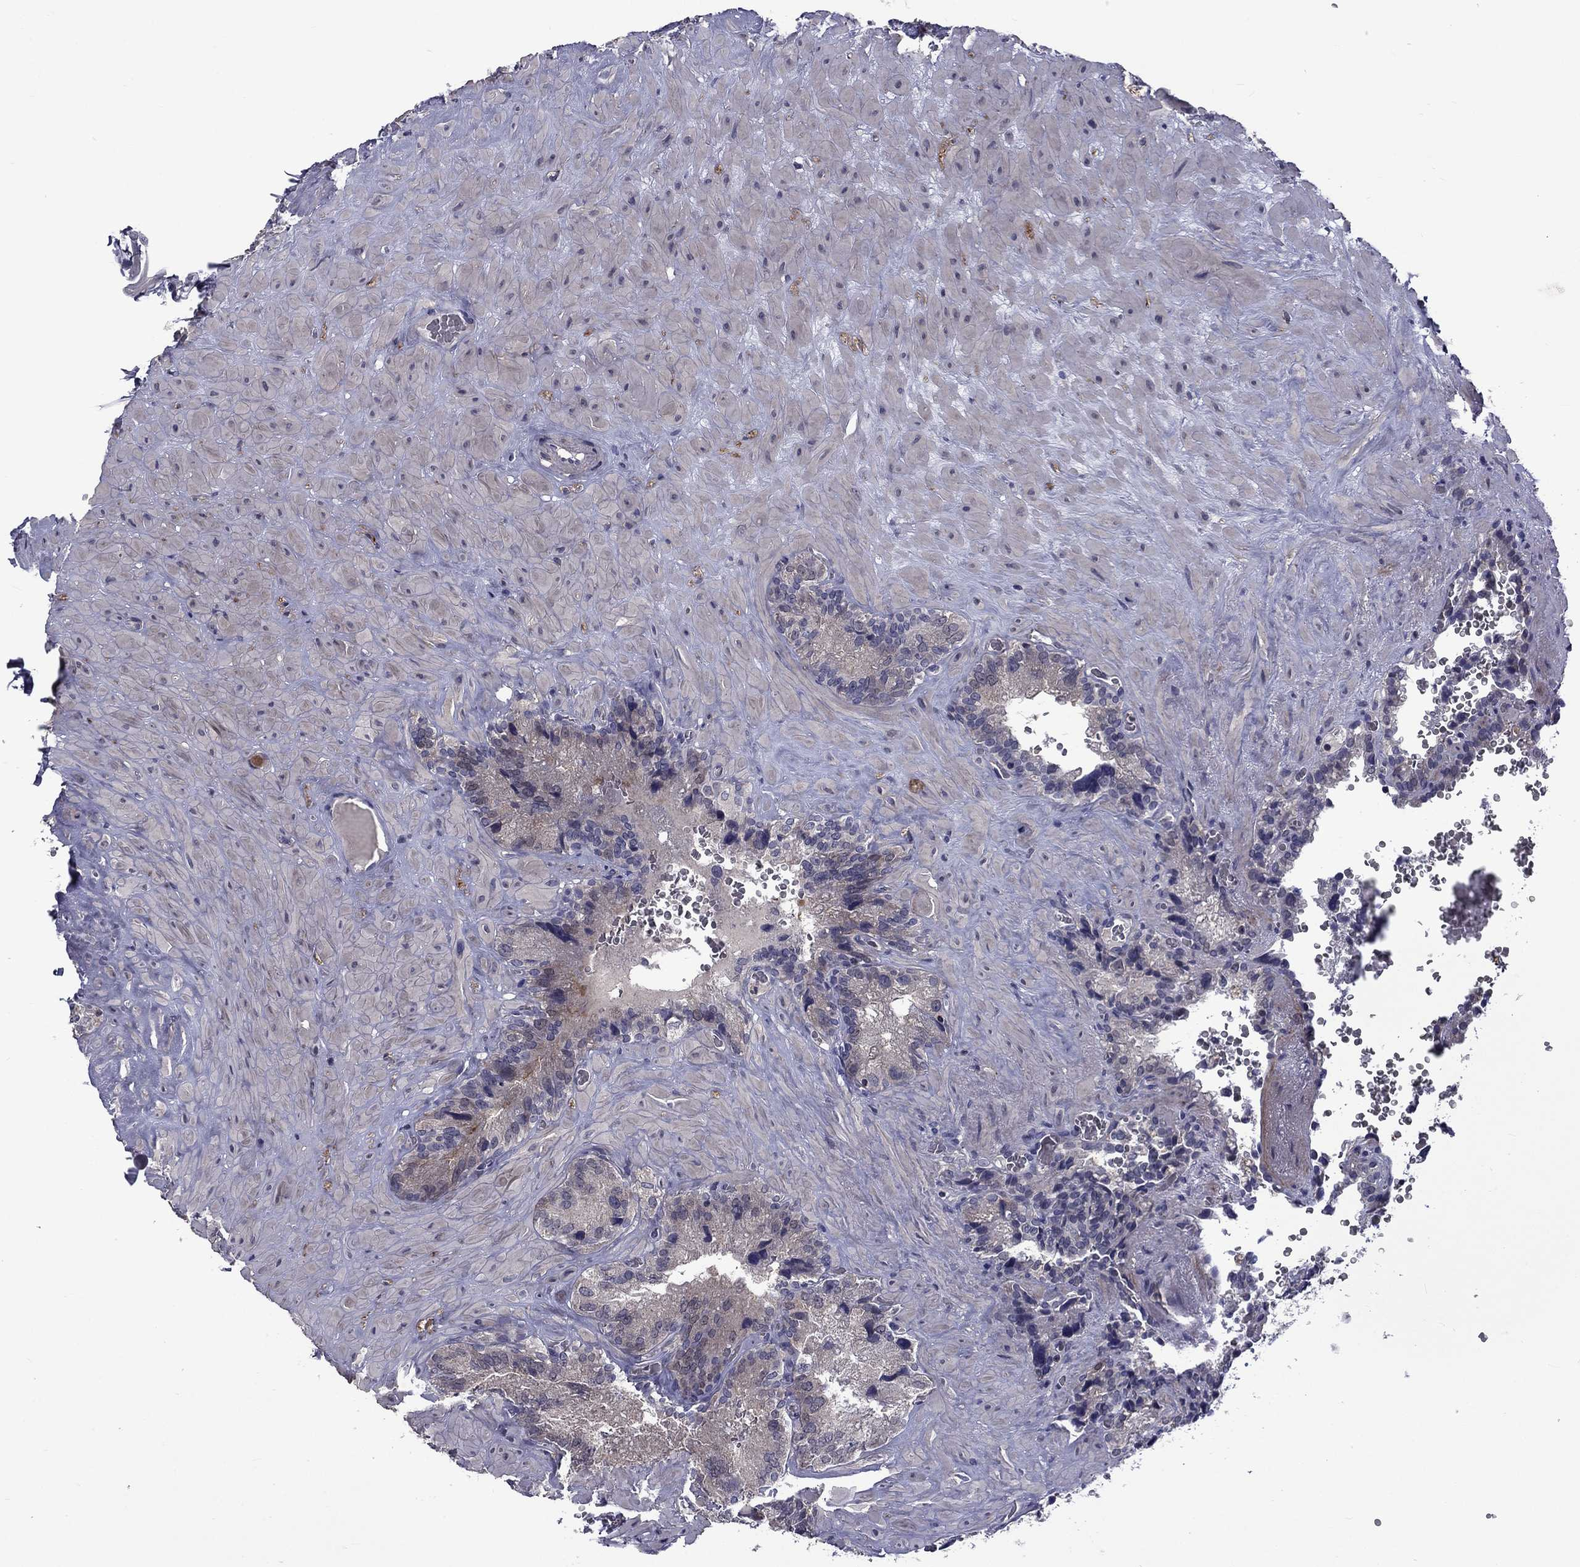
{"staining": {"intensity": "negative", "quantity": "none", "location": "none"}, "tissue": "seminal vesicle", "cell_type": "Glandular cells", "image_type": "normal", "snomed": [{"axis": "morphology", "description": "Normal tissue, NOS"}, {"axis": "topography", "description": "Seminal veicle"}], "caption": "Glandular cells show no significant protein staining in benign seminal vesicle.", "gene": "SNTA1", "patient": {"sex": "male", "age": 72}}